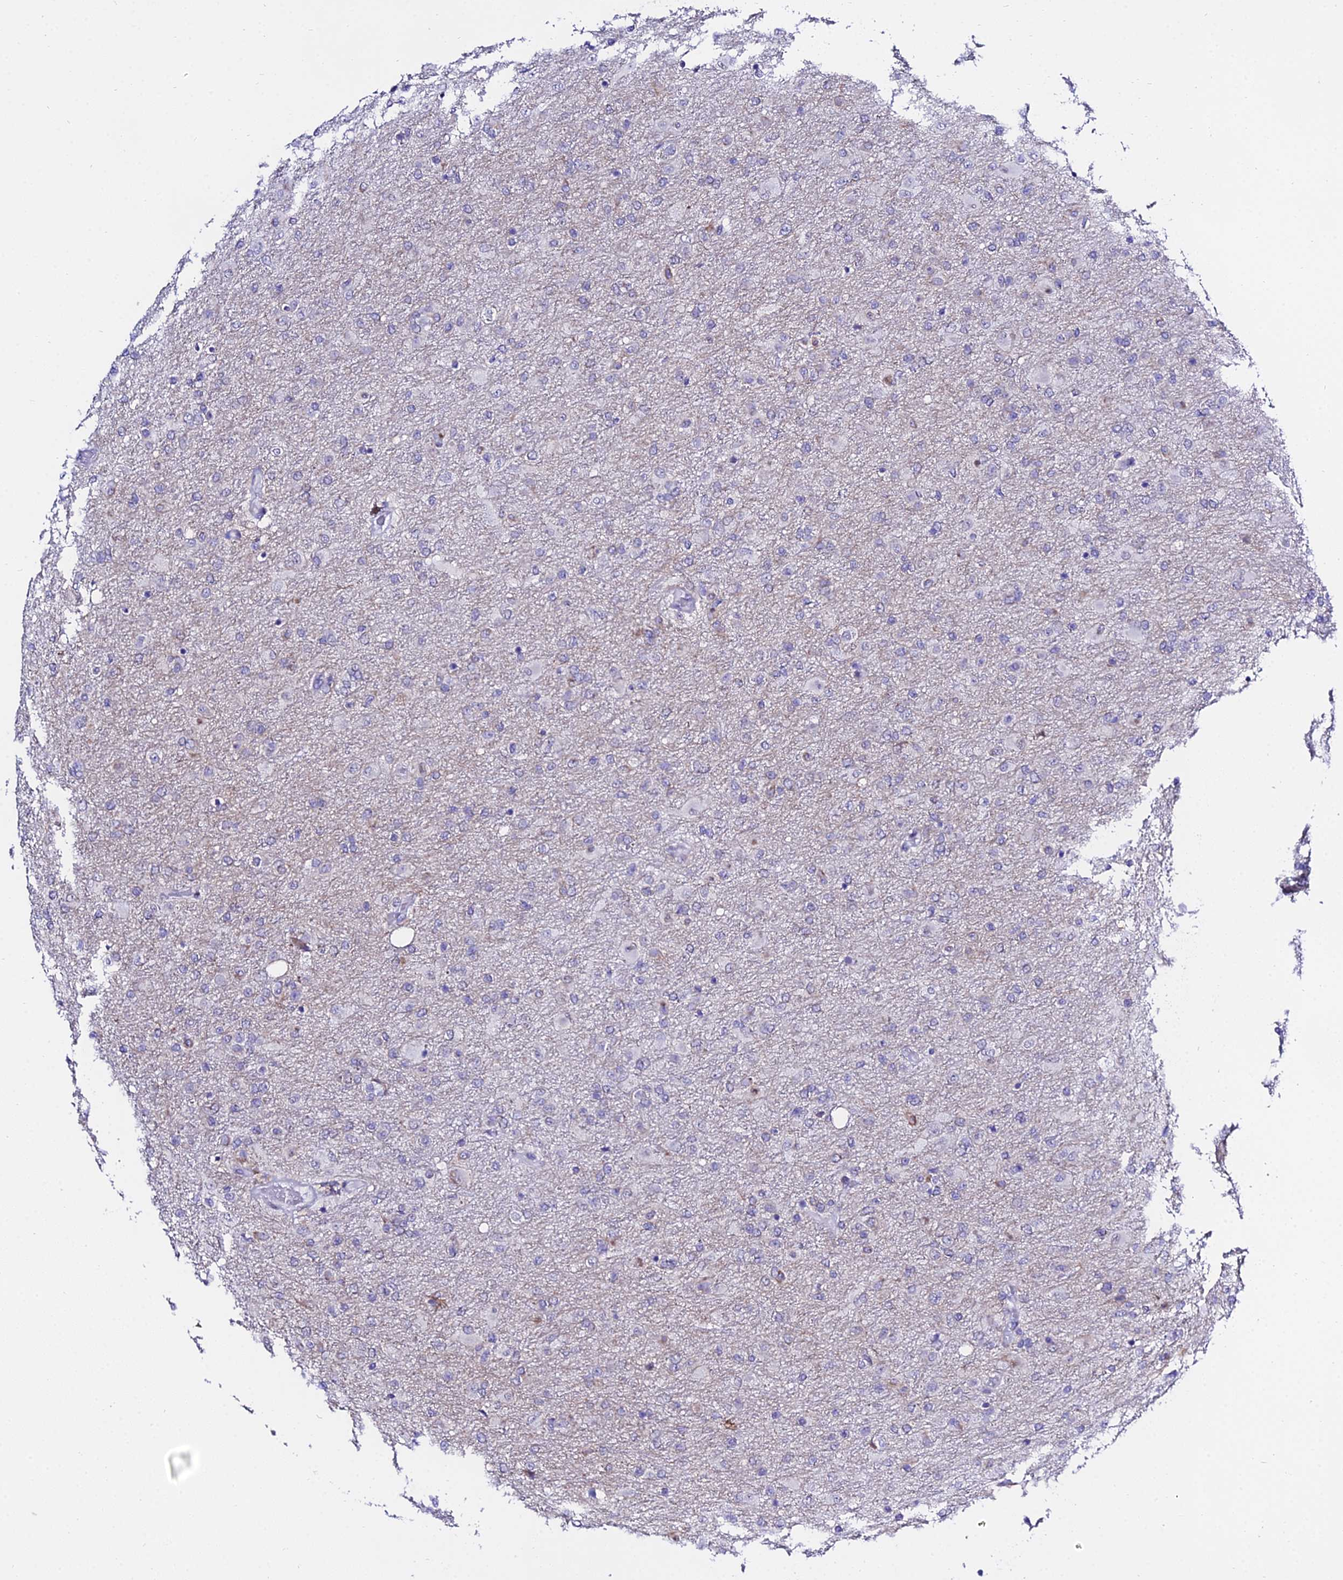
{"staining": {"intensity": "negative", "quantity": "none", "location": "none"}, "tissue": "glioma", "cell_type": "Tumor cells", "image_type": "cancer", "snomed": [{"axis": "morphology", "description": "Glioma, malignant, Low grade"}, {"axis": "topography", "description": "Brain"}], "caption": "High magnification brightfield microscopy of malignant low-grade glioma stained with DAB (brown) and counterstained with hematoxylin (blue): tumor cells show no significant staining. Nuclei are stained in blue.", "gene": "MCM10", "patient": {"sex": "male", "age": 65}}